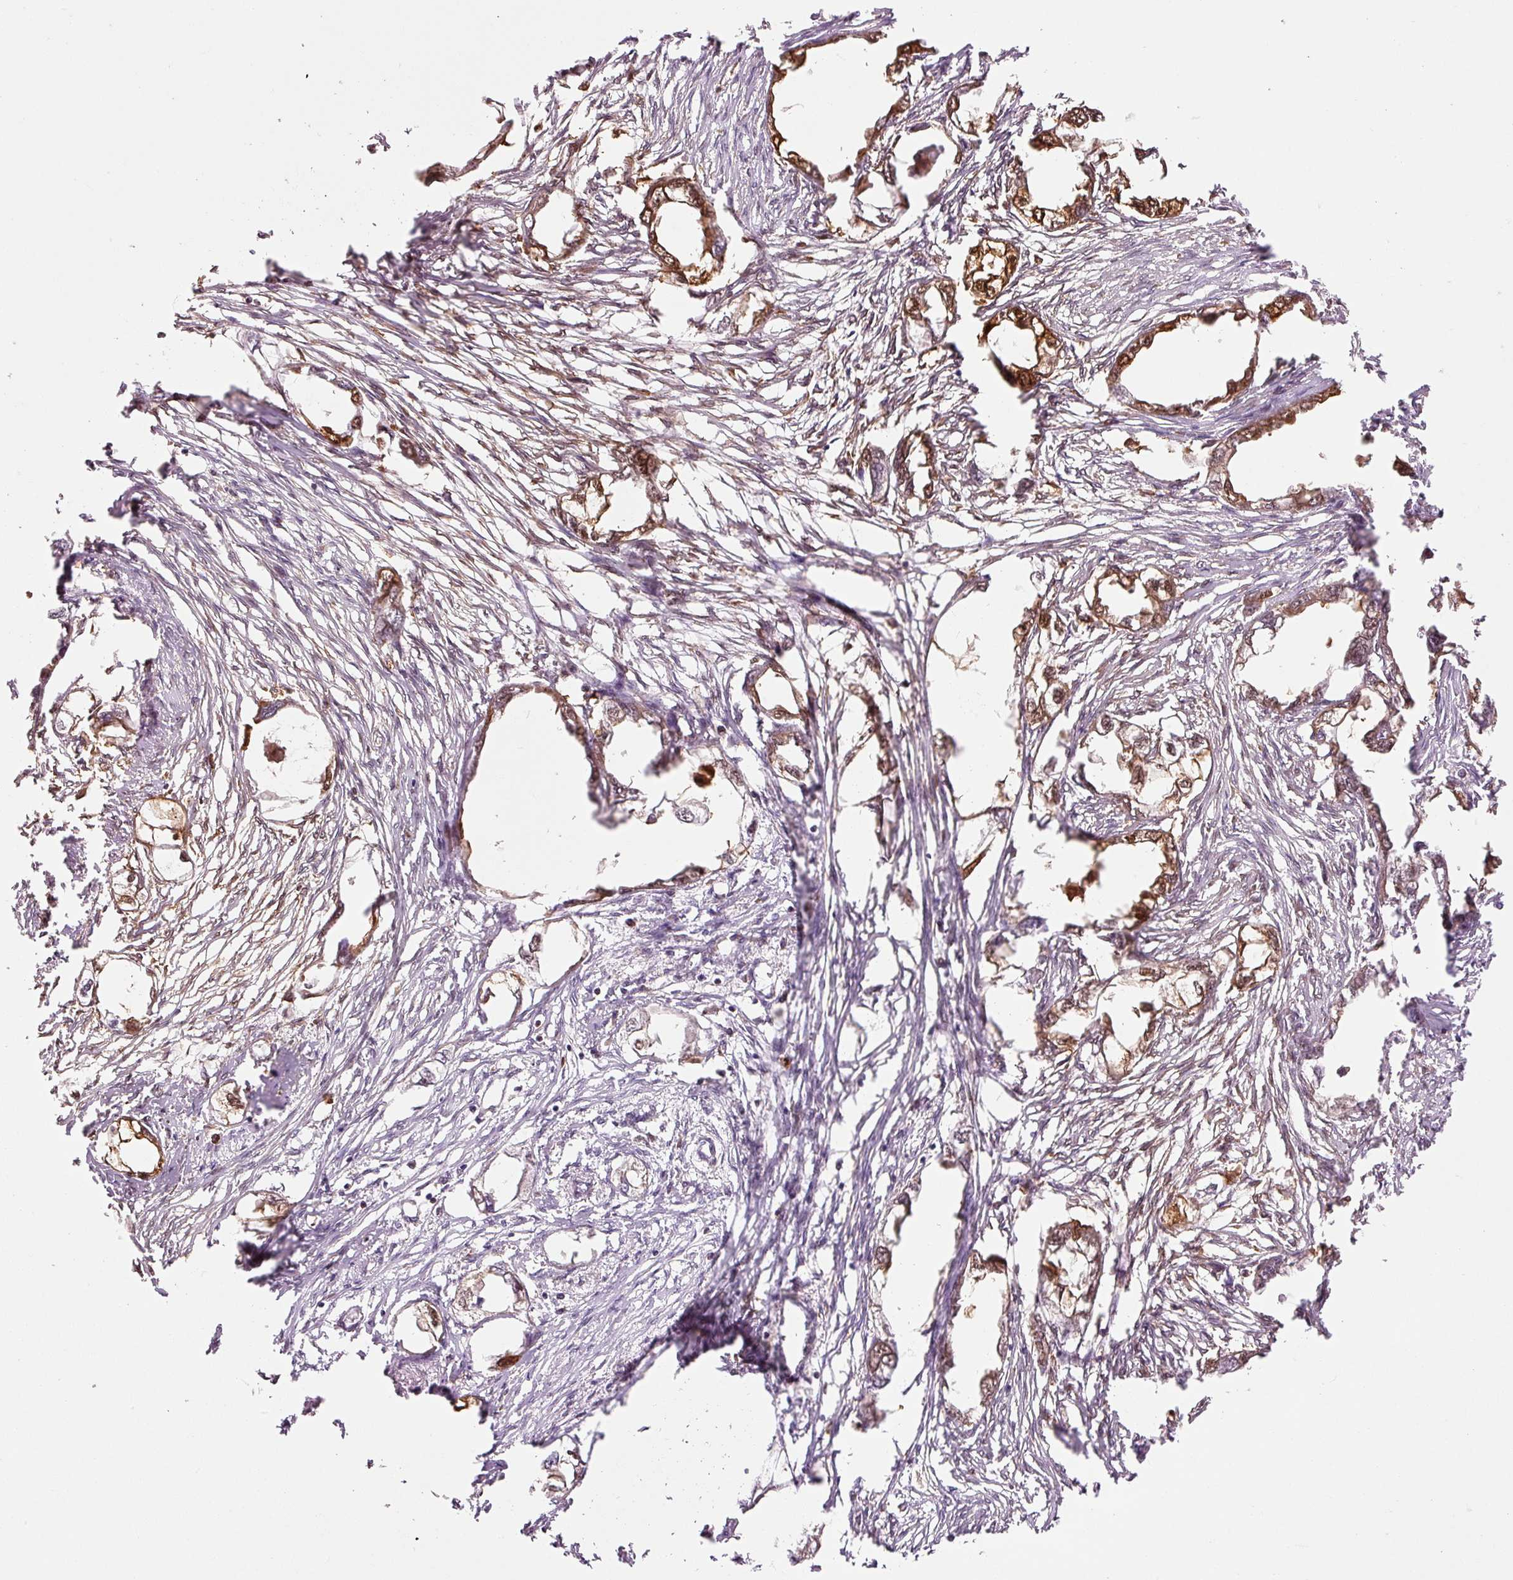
{"staining": {"intensity": "strong", "quantity": "25%-75%", "location": "cytoplasmic/membranous,nuclear"}, "tissue": "endometrial cancer", "cell_type": "Tumor cells", "image_type": "cancer", "snomed": [{"axis": "morphology", "description": "Adenocarcinoma, NOS"}, {"axis": "morphology", "description": "Adenocarcinoma, metastatic, NOS"}, {"axis": "topography", "description": "Adipose tissue"}, {"axis": "topography", "description": "Endometrium"}], "caption": "This image demonstrates immunohistochemistry (IHC) staining of human endometrial metastatic adenocarcinoma, with high strong cytoplasmic/membranous and nuclear expression in about 25%-75% of tumor cells.", "gene": "FBXL14", "patient": {"sex": "female", "age": 67}}